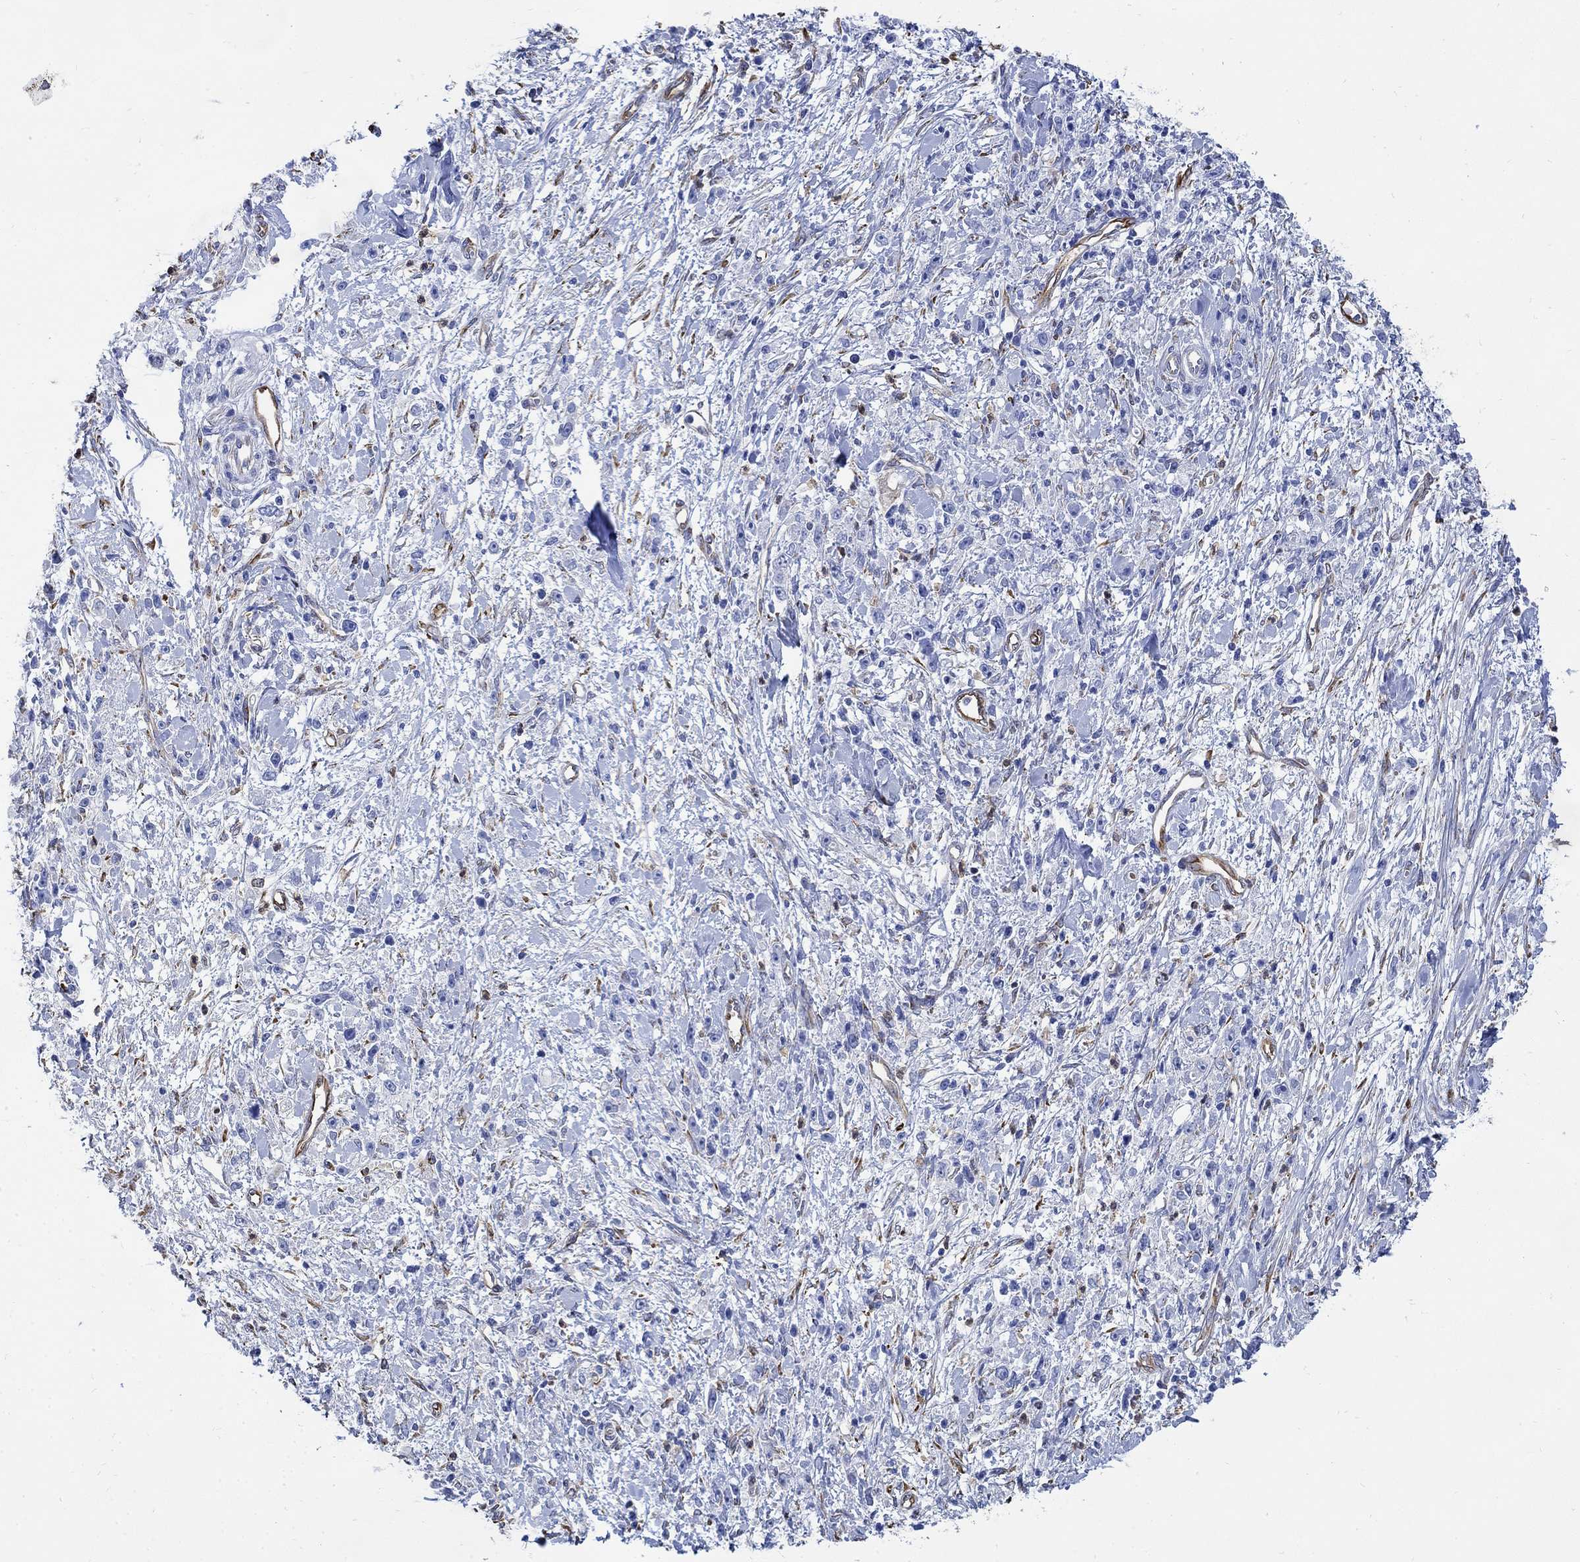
{"staining": {"intensity": "negative", "quantity": "none", "location": "none"}, "tissue": "stomach cancer", "cell_type": "Tumor cells", "image_type": "cancer", "snomed": [{"axis": "morphology", "description": "Adenocarcinoma, NOS"}, {"axis": "topography", "description": "Stomach"}], "caption": "The IHC micrograph has no significant staining in tumor cells of stomach cancer tissue. The staining is performed using DAB brown chromogen with nuclei counter-stained in using hematoxylin.", "gene": "TGM2", "patient": {"sex": "female", "age": 59}}